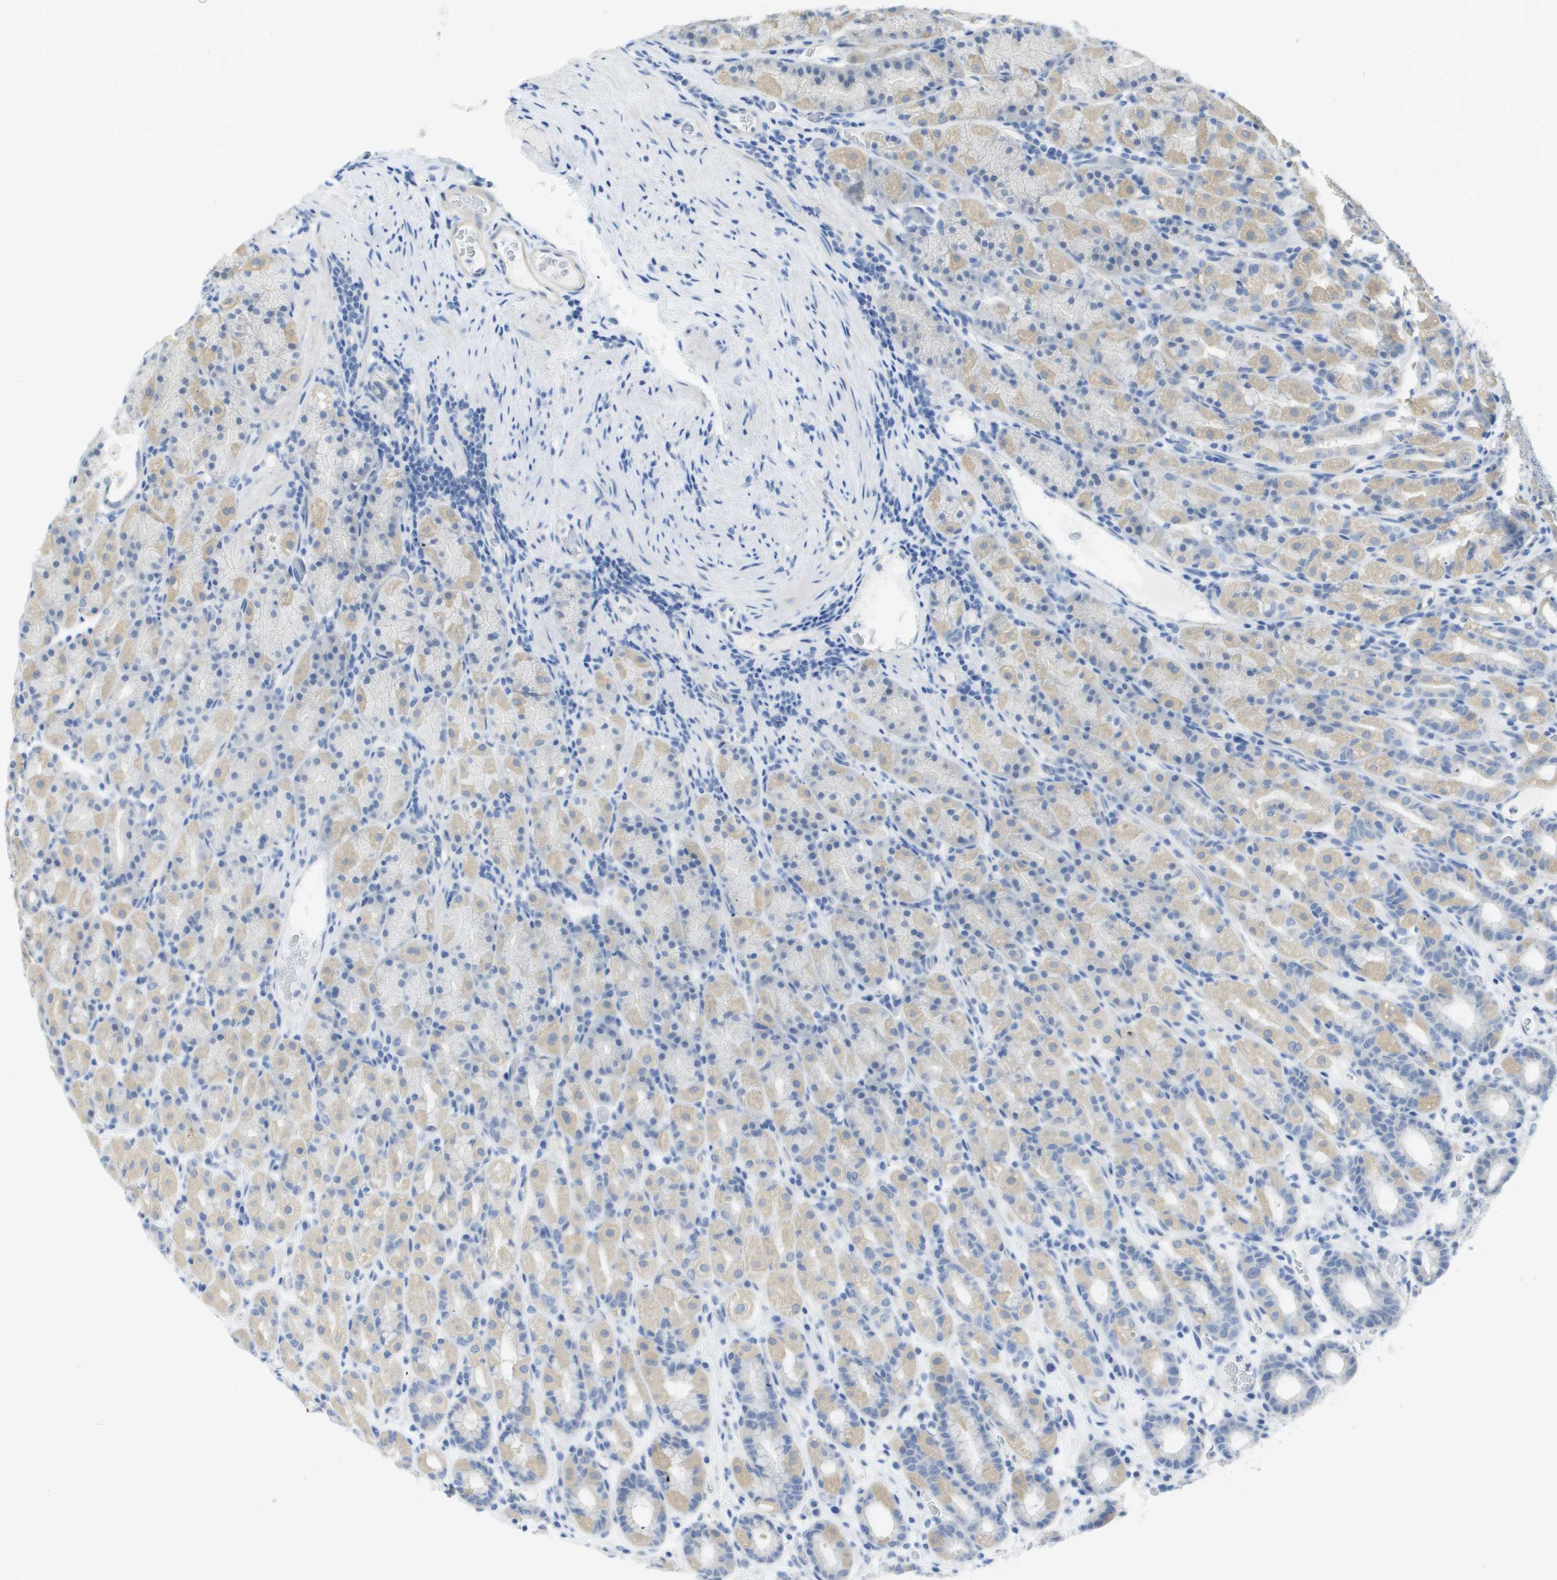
{"staining": {"intensity": "weak", "quantity": "<25%", "location": "cytoplasmic/membranous"}, "tissue": "stomach", "cell_type": "Glandular cells", "image_type": "normal", "snomed": [{"axis": "morphology", "description": "Normal tissue, NOS"}, {"axis": "topography", "description": "Stomach, upper"}], "caption": "Unremarkable stomach was stained to show a protein in brown. There is no significant positivity in glandular cells.", "gene": "MYL3", "patient": {"sex": "male", "age": 68}}